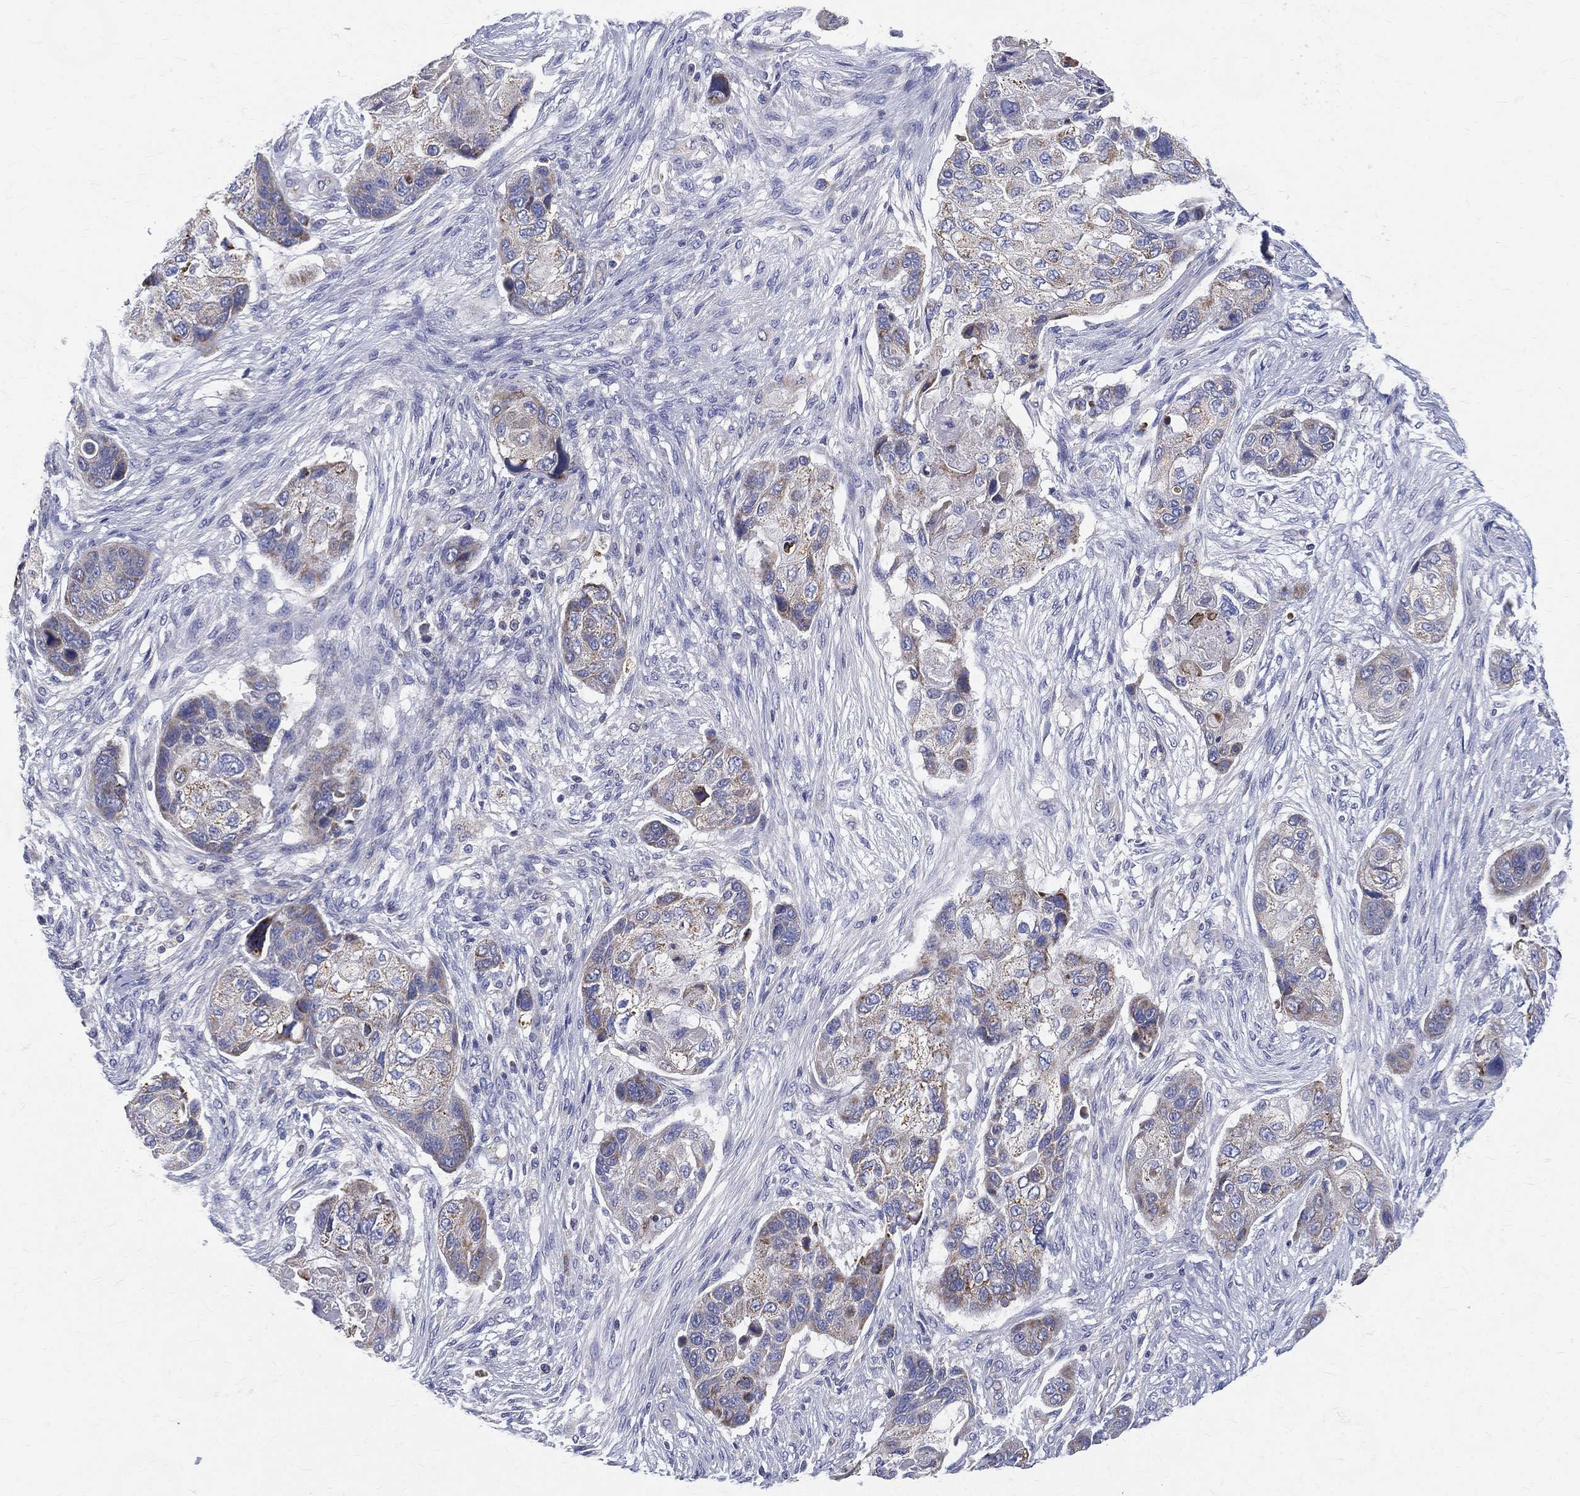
{"staining": {"intensity": "moderate", "quantity": "<25%", "location": "cytoplasmic/membranous"}, "tissue": "lung cancer", "cell_type": "Tumor cells", "image_type": "cancer", "snomed": [{"axis": "morphology", "description": "Squamous cell carcinoma, NOS"}, {"axis": "topography", "description": "Lung"}], "caption": "Moderate cytoplasmic/membranous protein positivity is identified in about <25% of tumor cells in lung cancer (squamous cell carcinoma). (DAB IHC with brightfield microscopy, high magnification).", "gene": "PWWP3A", "patient": {"sex": "male", "age": 69}}